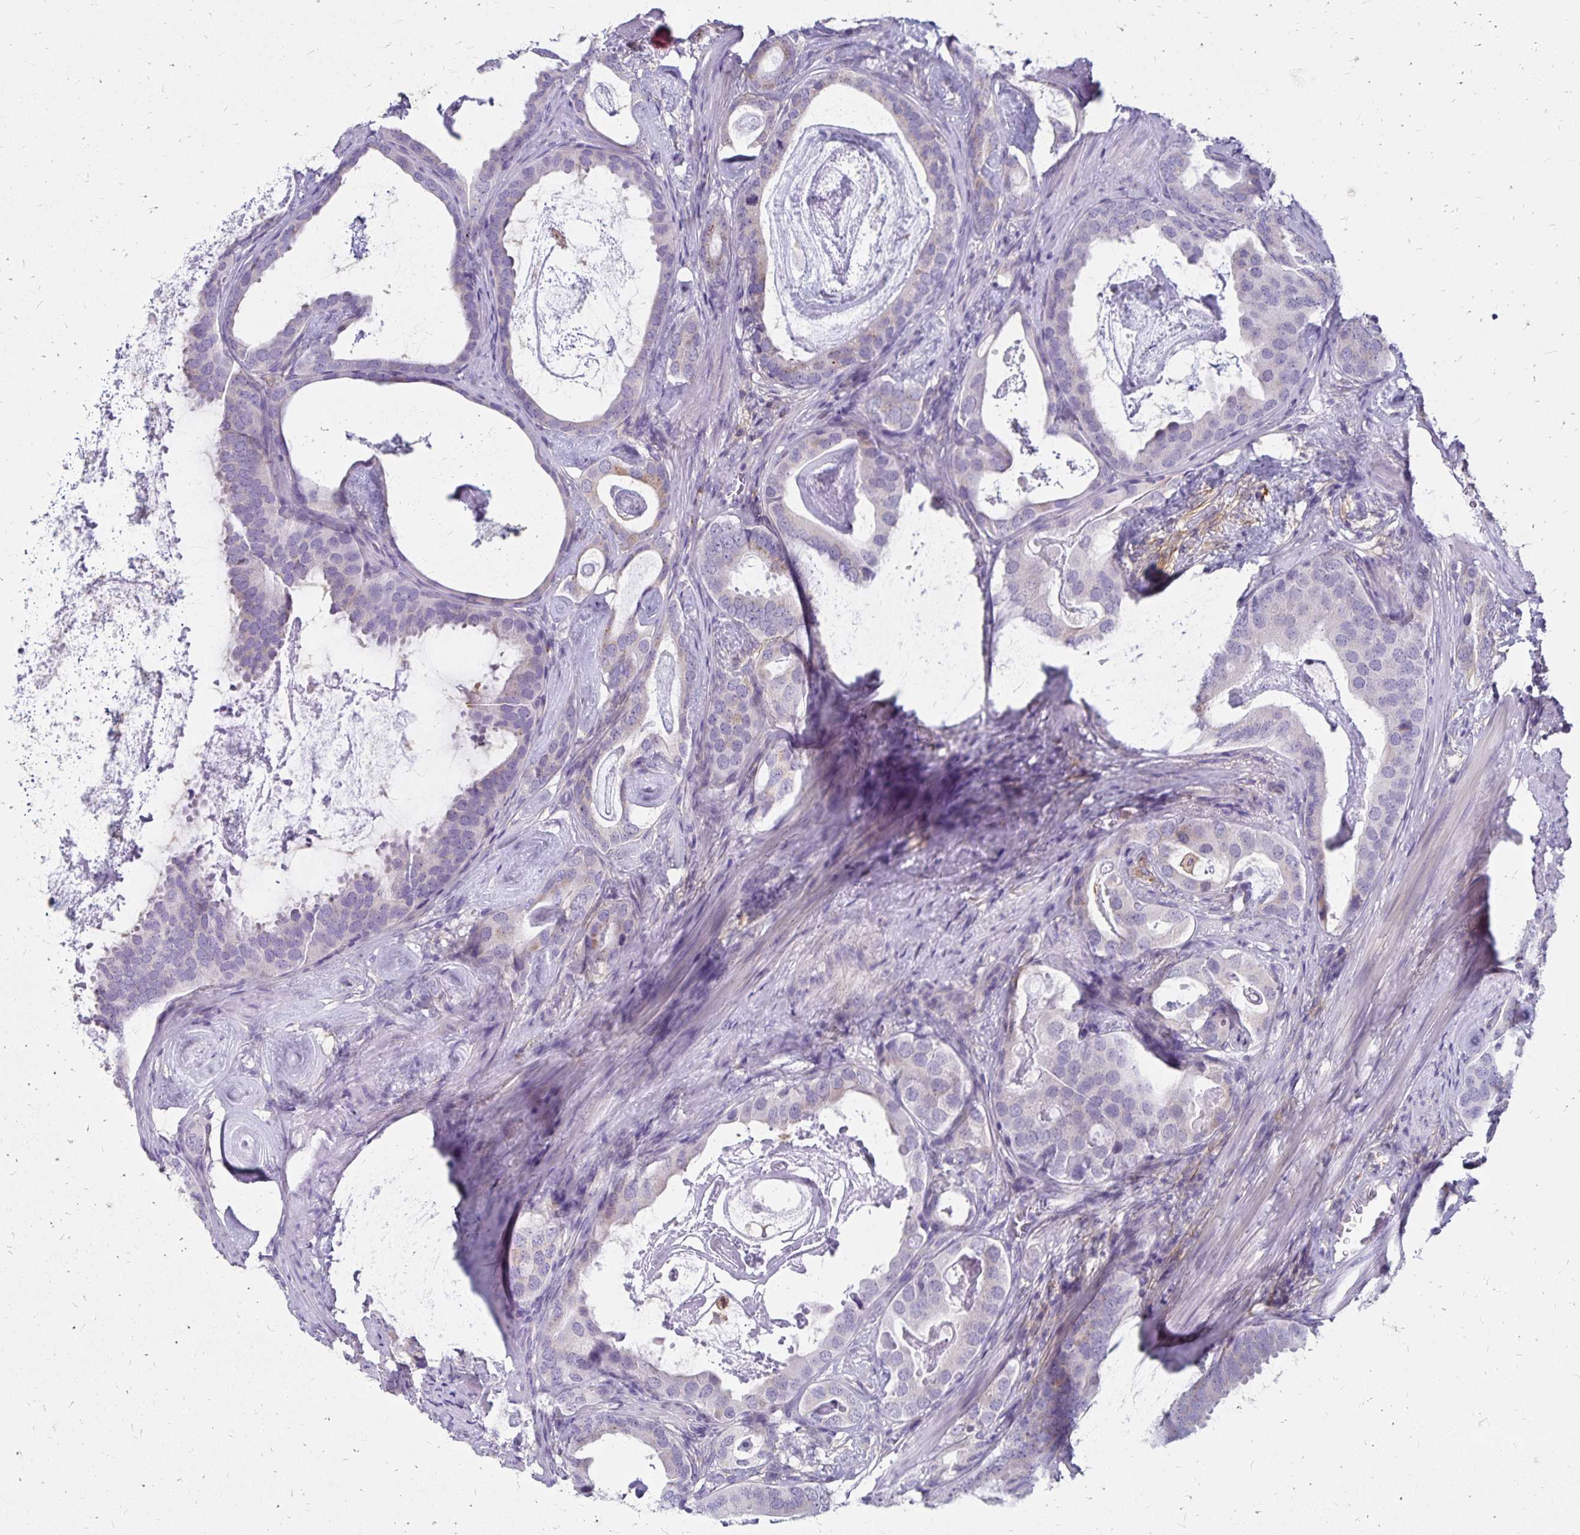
{"staining": {"intensity": "moderate", "quantity": "<25%", "location": "cytoplasmic/membranous"}, "tissue": "prostate cancer", "cell_type": "Tumor cells", "image_type": "cancer", "snomed": [{"axis": "morphology", "description": "Adenocarcinoma, Low grade"}, {"axis": "topography", "description": "Prostate and seminal vesicle, NOS"}], "caption": "Prostate cancer (adenocarcinoma (low-grade)) stained with DAB immunohistochemistry (IHC) demonstrates low levels of moderate cytoplasmic/membranous staining in approximately <25% of tumor cells. The staining is performed using DAB (3,3'-diaminobenzidine) brown chromogen to label protein expression. The nuclei are counter-stained blue using hematoxylin.", "gene": "TNS3", "patient": {"sex": "male", "age": 71}}